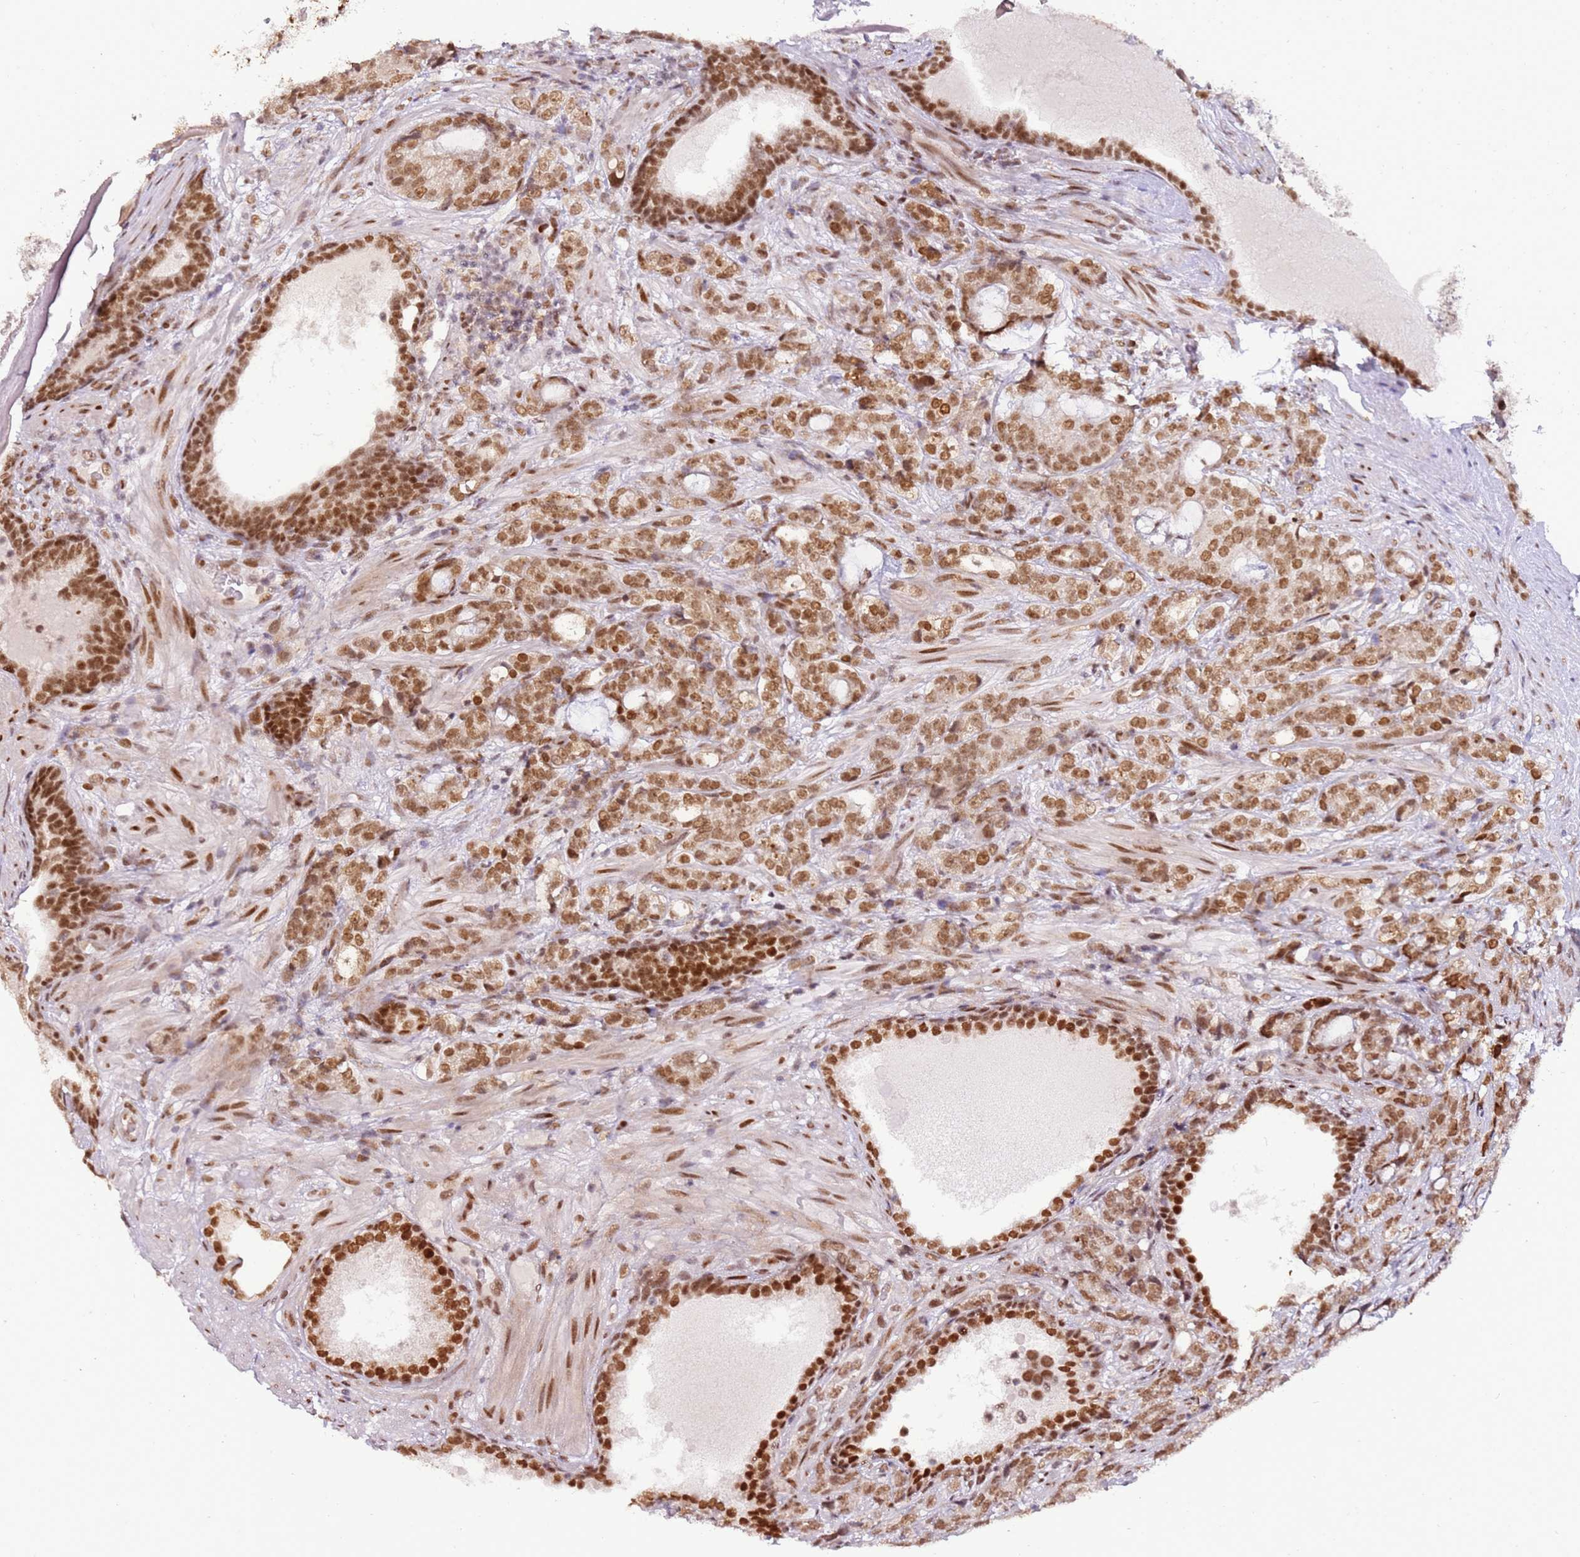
{"staining": {"intensity": "moderate", "quantity": ">75%", "location": "nuclear"}, "tissue": "prostate cancer", "cell_type": "Tumor cells", "image_type": "cancer", "snomed": [{"axis": "morphology", "description": "Adenocarcinoma, High grade"}, {"axis": "topography", "description": "Prostate"}], "caption": "Moderate nuclear expression is present in about >75% of tumor cells in adenocarcinoma (high-grade) (prostate).", "gene": "PHC2", "patient": {"sex": "male", "age": 67}}